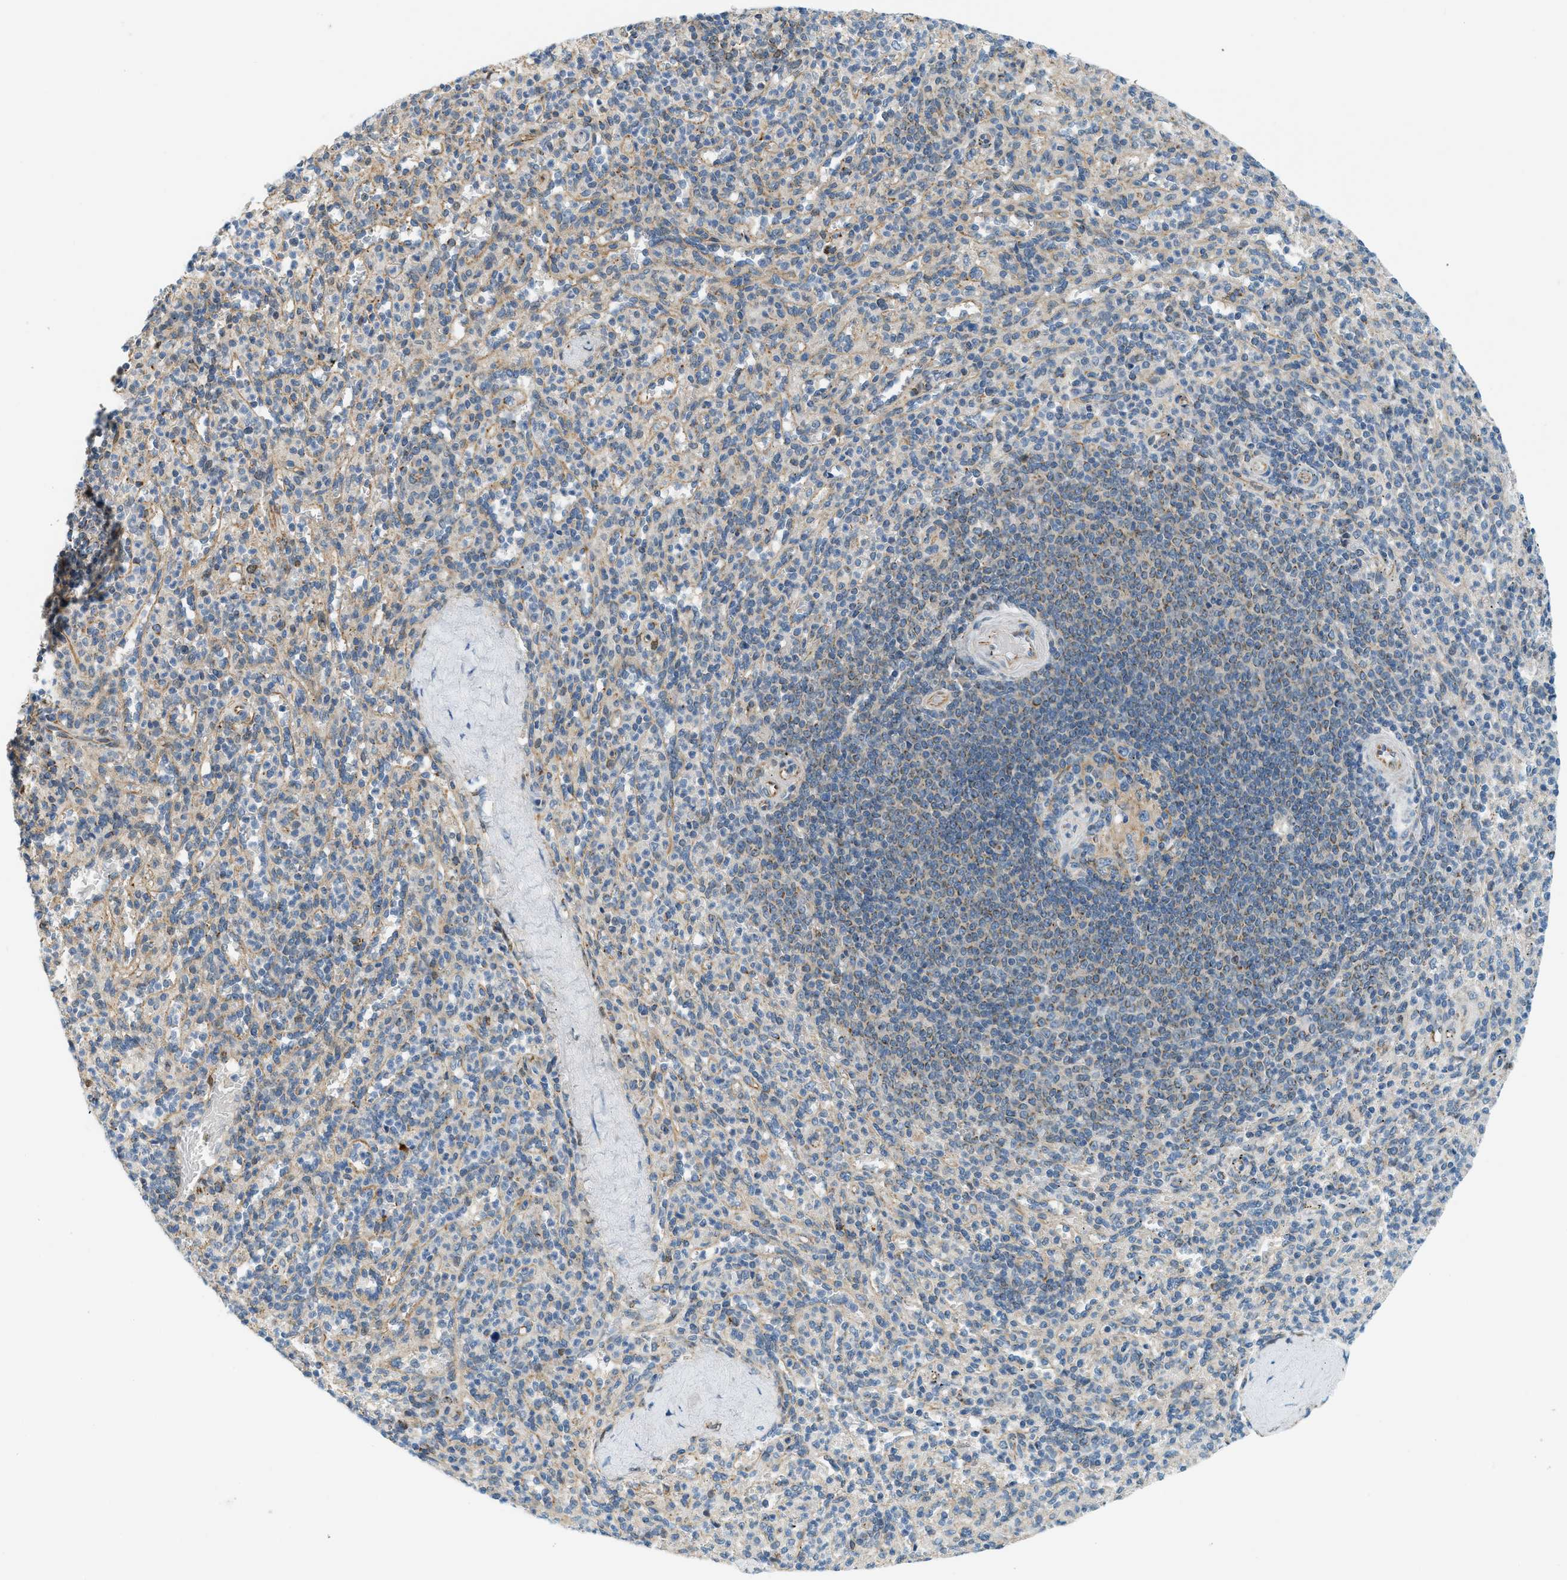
{"staining": {"intensity": "negative", "quantity": "none", "location": "none"}, "tissue": "spleen", "cell_type": "Cells in red pulp", "image_type": "normal", "snomed": [{"axis": "morphology", "description": "Normal tissue, NOS"}, {"axis": "topography", "description": "Spleen"}], "caption": "There is no significant expression in cells in red pulp of spleen. The staining was performed using DAB to visualize the protein expression in brown, while the nuclei were stained in blue with hematoxylin (Magnification: 20x).", "gene": "PIGG", "patient": {"sex": "male", "age": 36}}